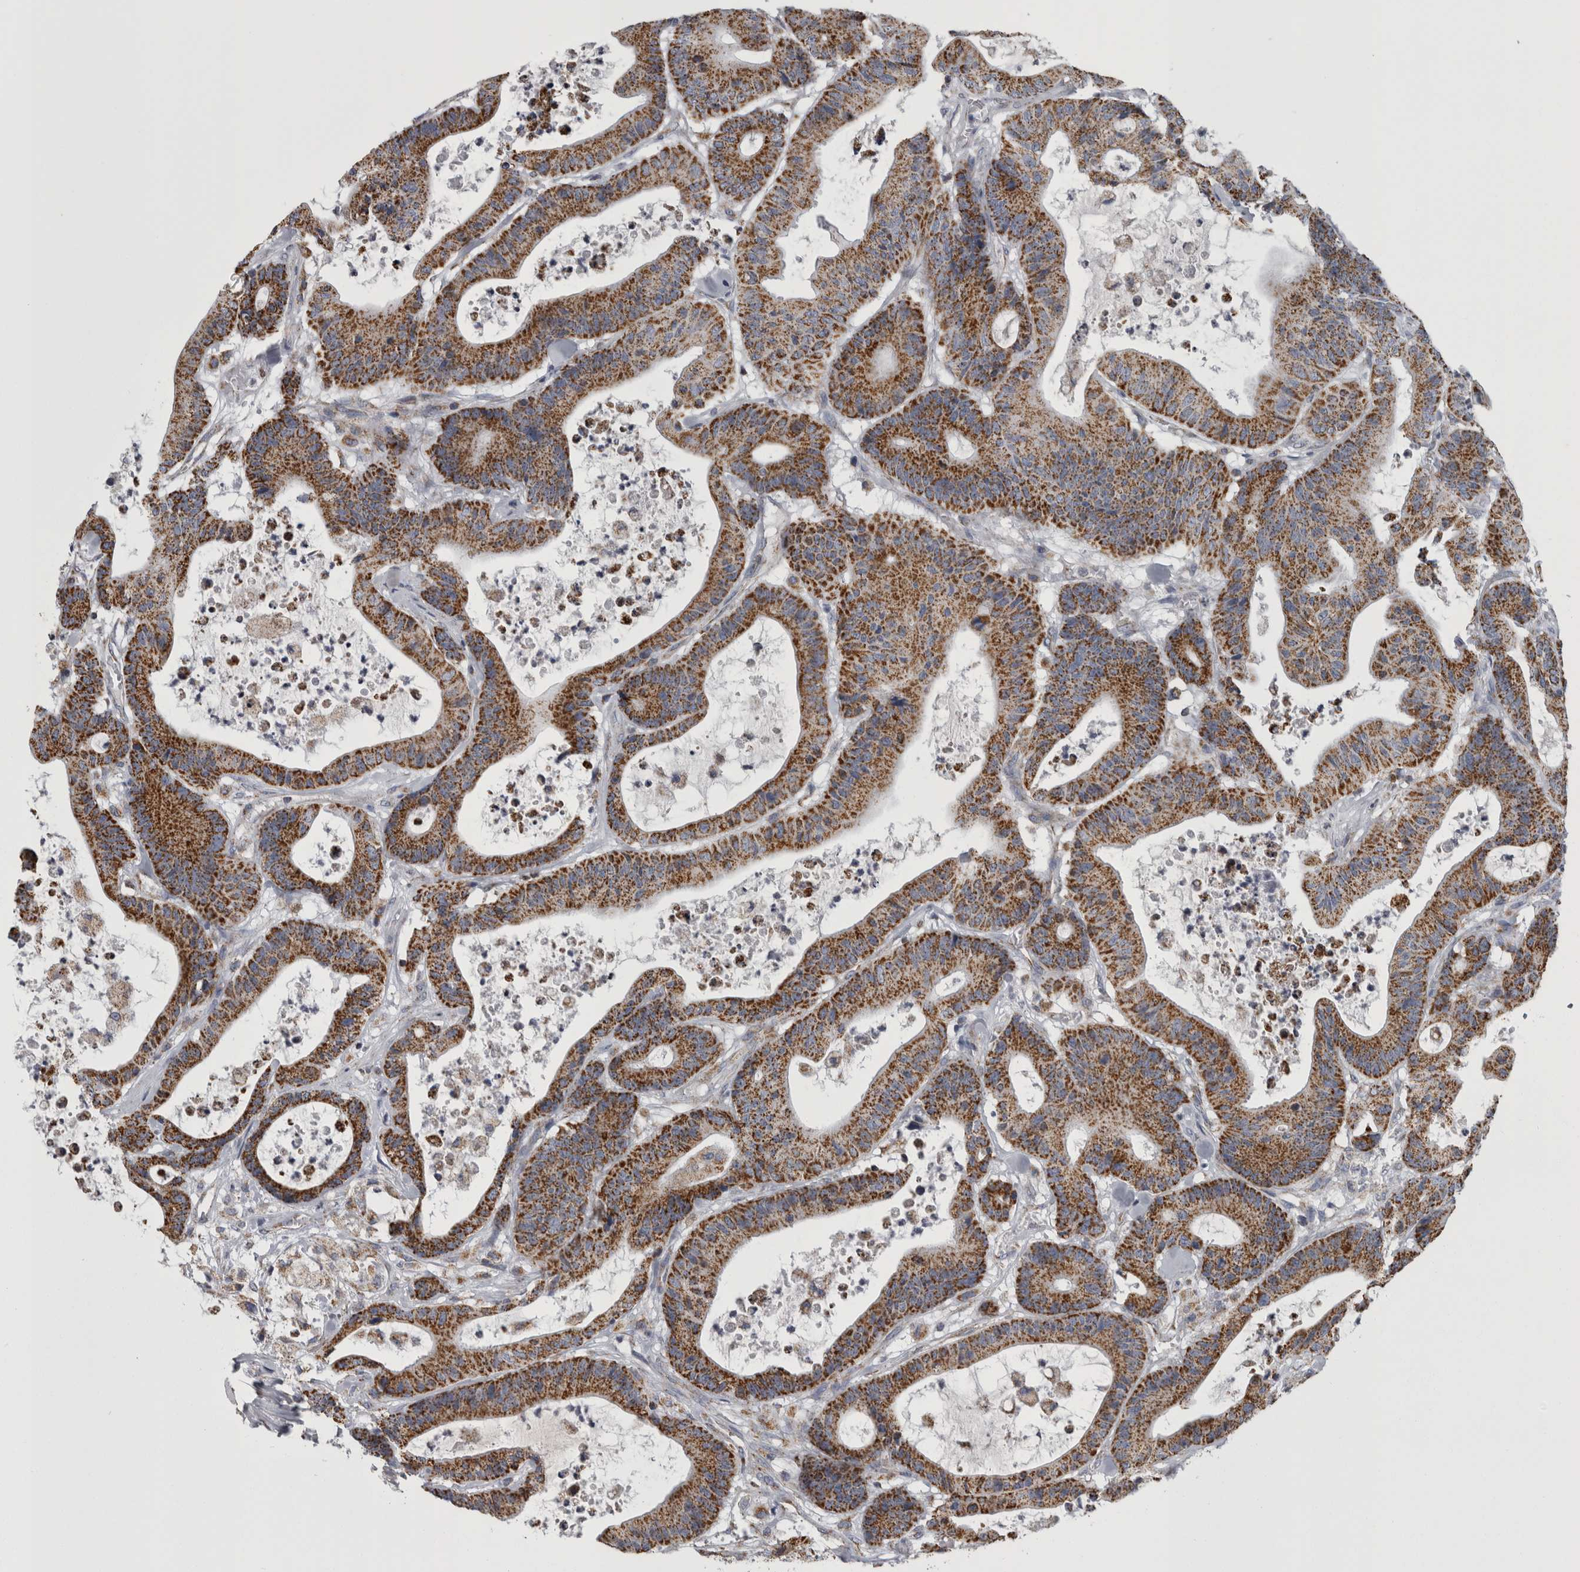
{"staining": {"intensity": "strong", "quantity": ">75%", "location": "cytoplasmic/membranous"}, "tissue": "colorectal cancer", "cell_type": "Tumor cells", "image_type": "cancer", "snomed": [{"axis": "morphology", "description": "Adenocarcinoma, NOS"}, {"axis": "topography", "description": "Colon"}], "caption": "Colorectal cancer stained for a protein (brown) reveals strong cytoplasmic/membranous positive staining in about >75% of tumor cells.", "gene": "MDH2", "patient": {"sex": "female", "age": 84}}